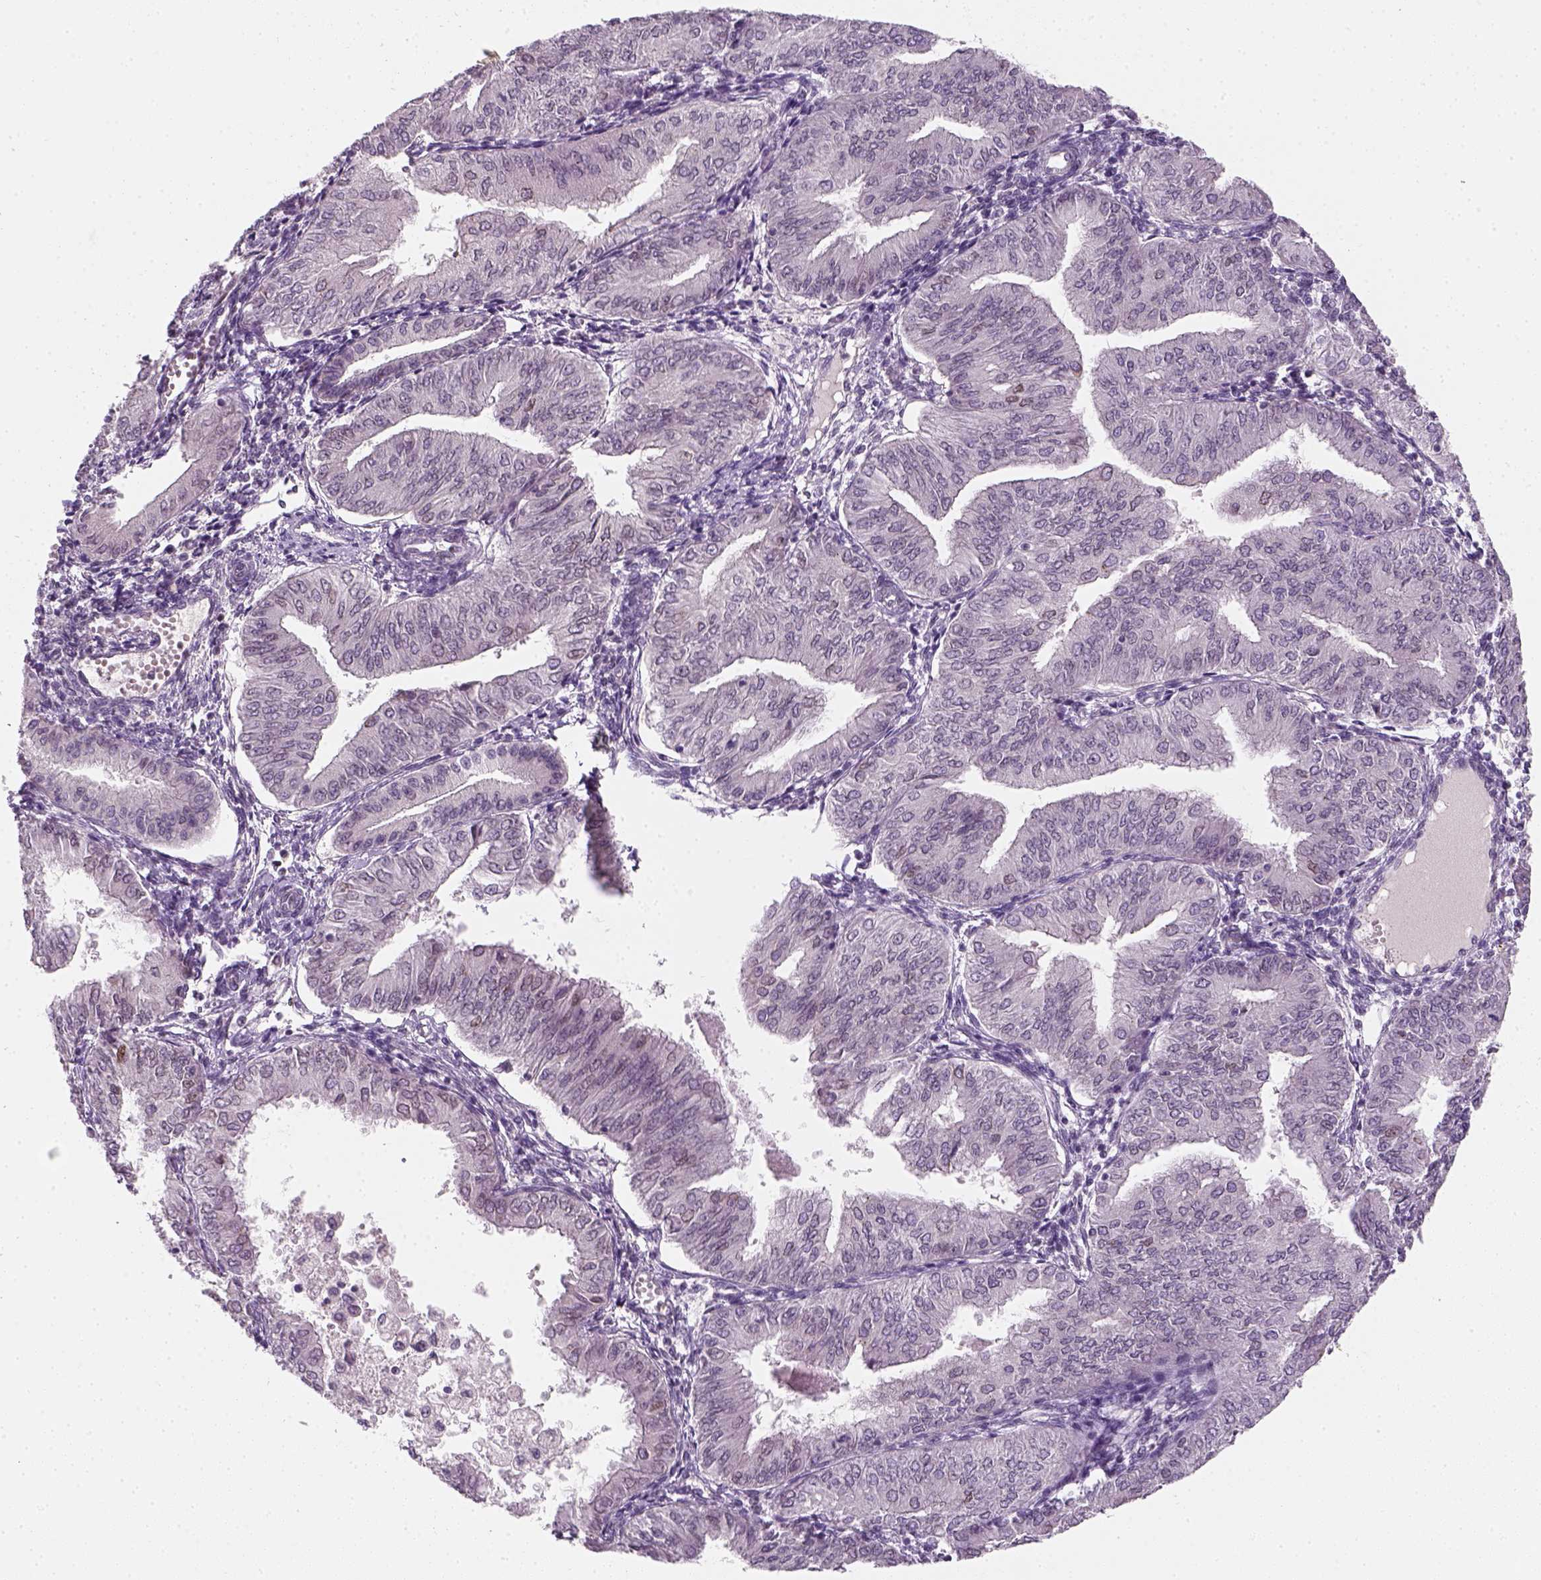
{"staining": {"intensity": "negative", "quantity": "none", "location": "none"}, "tissue": "endometrial cancer", "cell_type": "Tumor cells", "image_type": "cancer", "snomed": [{"axis": "morphology", "description": "Adenocarcinoma, NOS"}, {"axis": "topography", "description": "Endometrium"}], "caption": "This is an immunohistochemistry histopathology image of endometrial adenocarcinoma. There is no staining in tumor cells.", "gene": "TP53", "patient": {"sex": "female", "age": 53}}